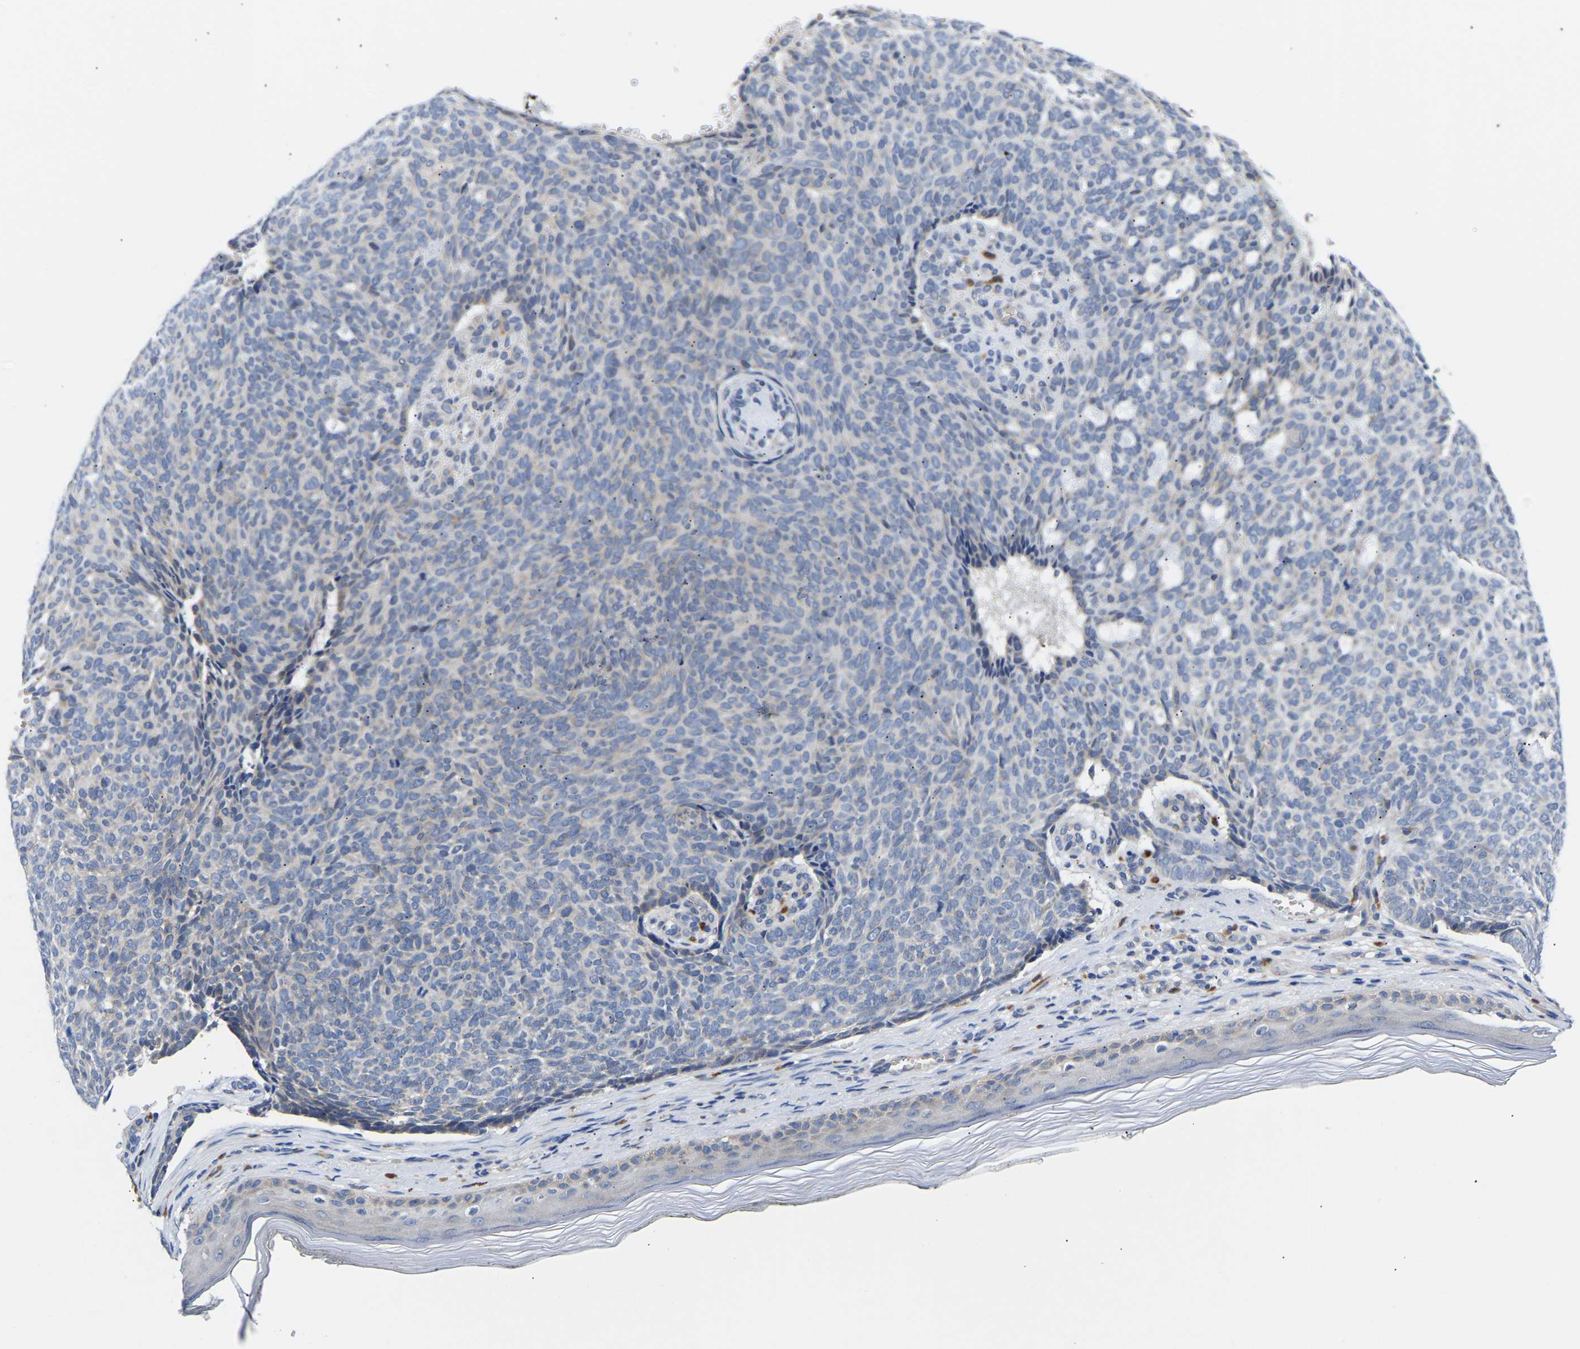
{"staining": {"intensity": "negative", "quantity": "none", "location": "none"}, "tissue": "skin cancer", "cell_type": "Tumor cells", "image_type": "cancer", "snomed": [{"axis": "morphology", "description": "Basal cell carcinoma"}, {"axis": "topography", "description": "Skin"}], "caption": "IHC of skin cancer displays no expression in tumor cells.", "gene": "RINT1", "patient": {"sex": "male", "age": 61}}